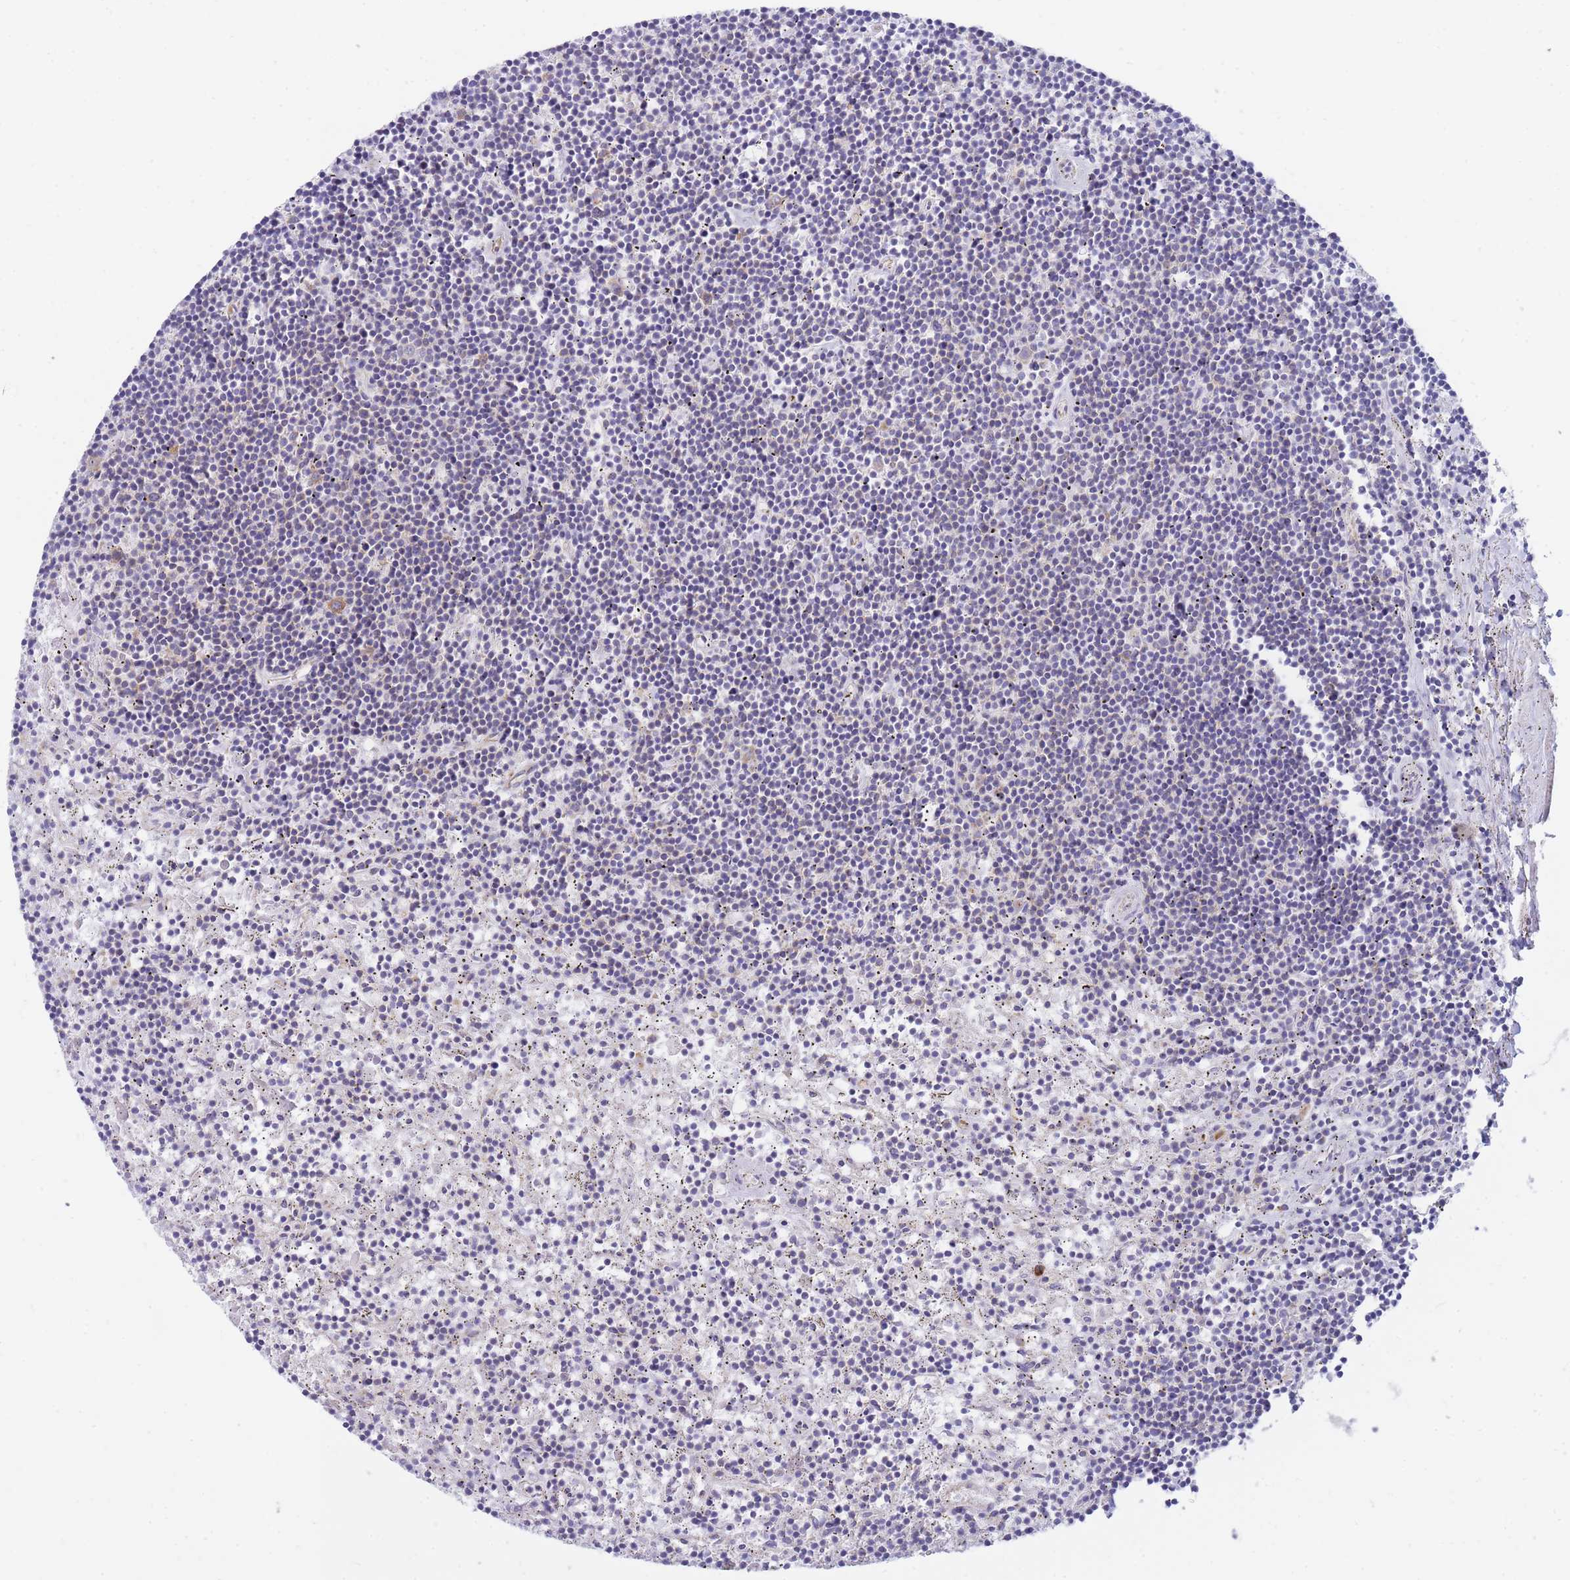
{"staining": {"intensity": "negative", "quantity": "none", "location": "none"}, "tissue": "lymphoma", "cell_type": "Tumor cells", "image_type": "cancer", "snomed": [{"axis": "morphology", "description": "Malignant lymphoma, non-Hodgkin's type, Low grade"}, {"axis": "topography", "description": "Spleen"}], "caption": "This is a photomicrograph of immunohistochemistry (IHC) staining of lymphoma, which shows no staining in tumor cells.", "gene": "SH2B2", "patient": {"sex": "male", "age": 76}}